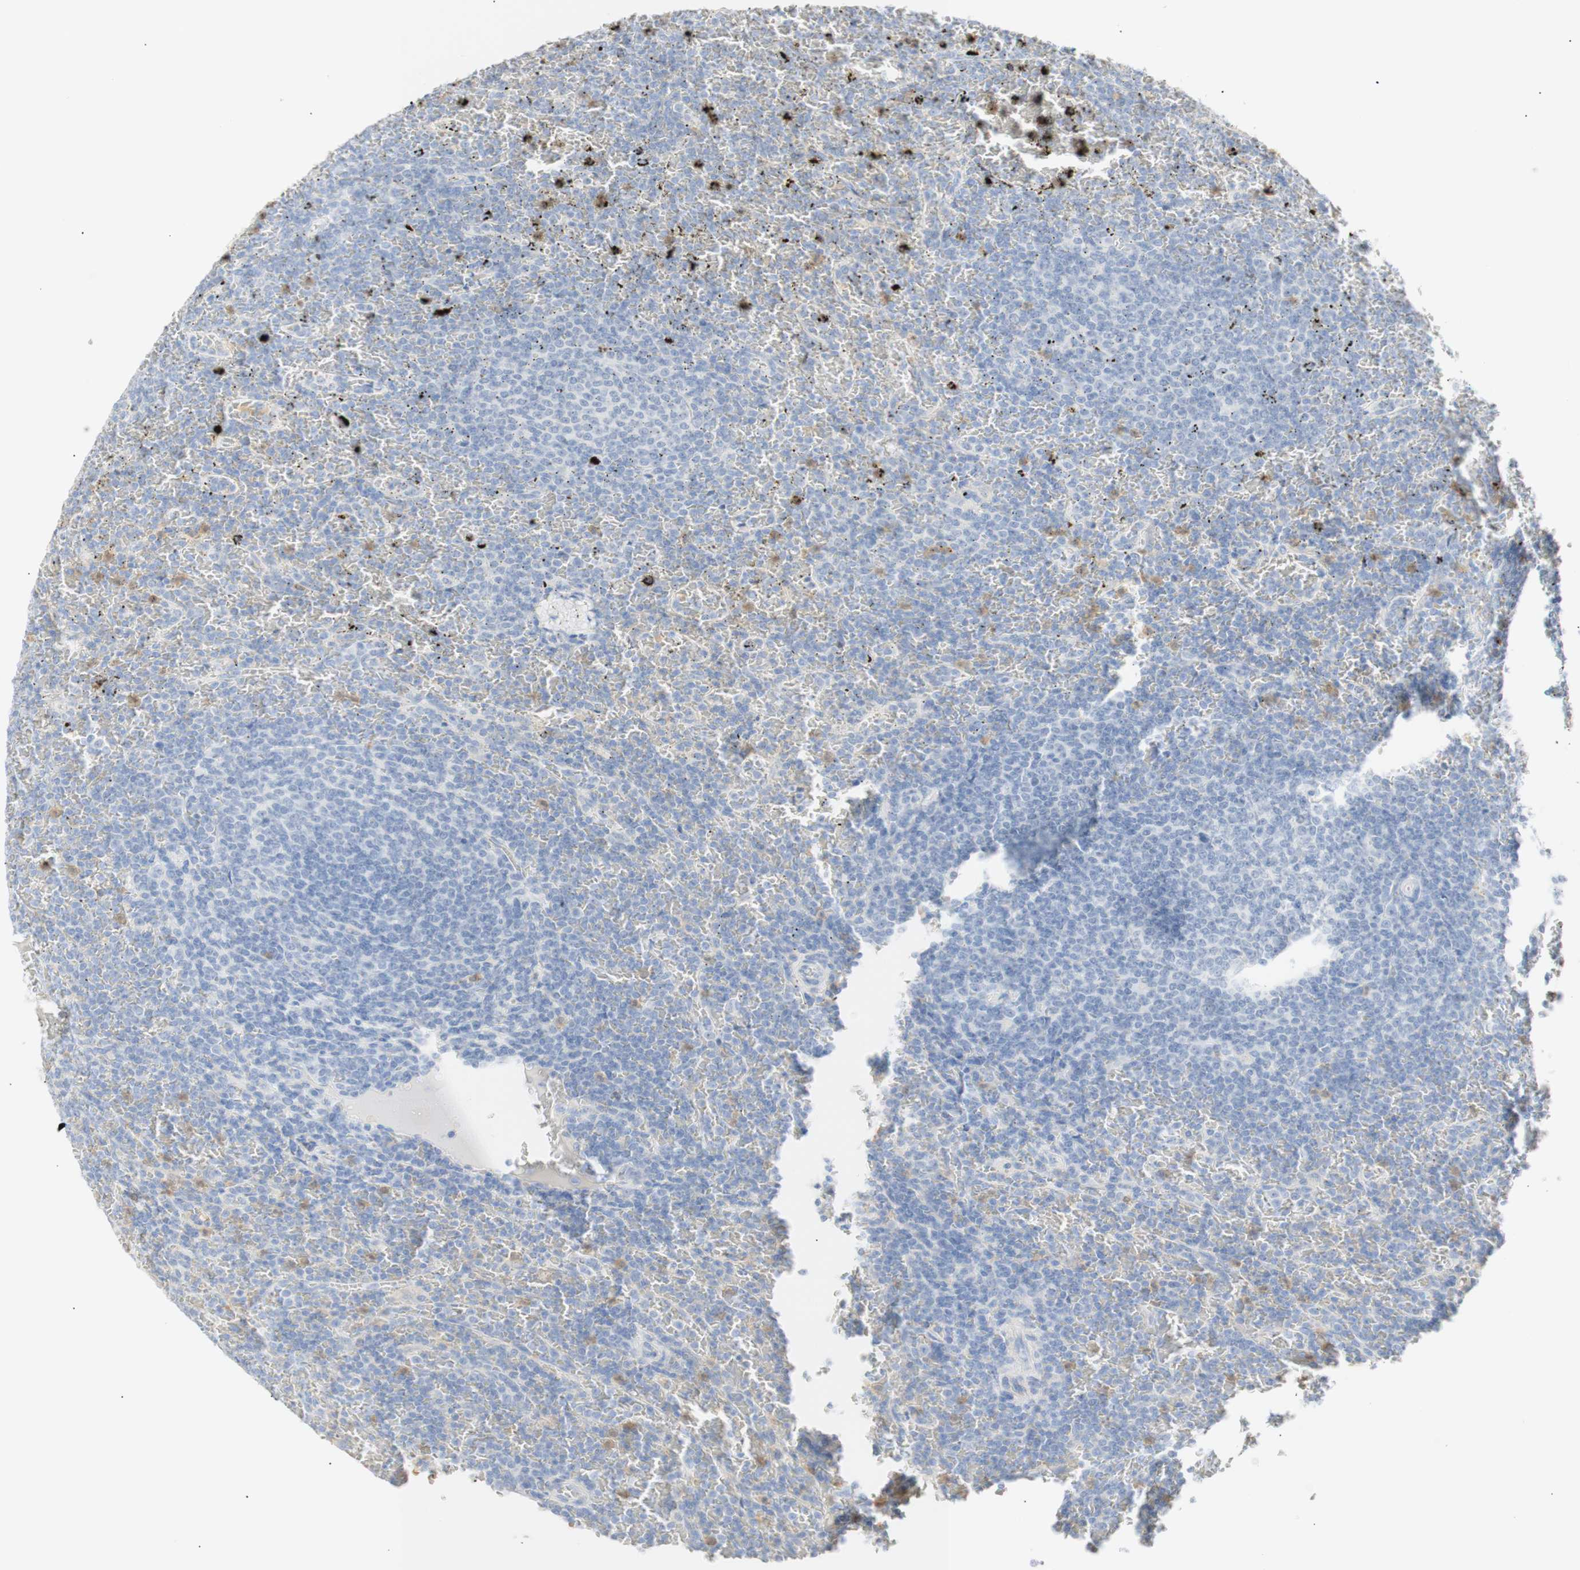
{"staining": {"intensity": "moderate", "quantity": "<25%", "location": "cytoplasmic/membranous"}, "tissue": "lymphoma", "cell_type": "Tumor cells", "image_type": "cancer", "snomed": [{"axis": "morphology", "description": "Malignant lymphoma, non-Hodgkin's type, Low grade"}, {"axis": "topography", "description": "Spleen"}], "caption": "High-power microscopy captured an IHC micrograph of malignant lymphoma, non-Hodgkin's type (low-grade), revealing moderate cytoplasmic/membranous positivity in approximately <25% of tumor cells. (Brightfield microscopy of DAB IHC at high magnification).", "gene": "B4GALNT3", "patient": {"sex": "female", "age": 77}}